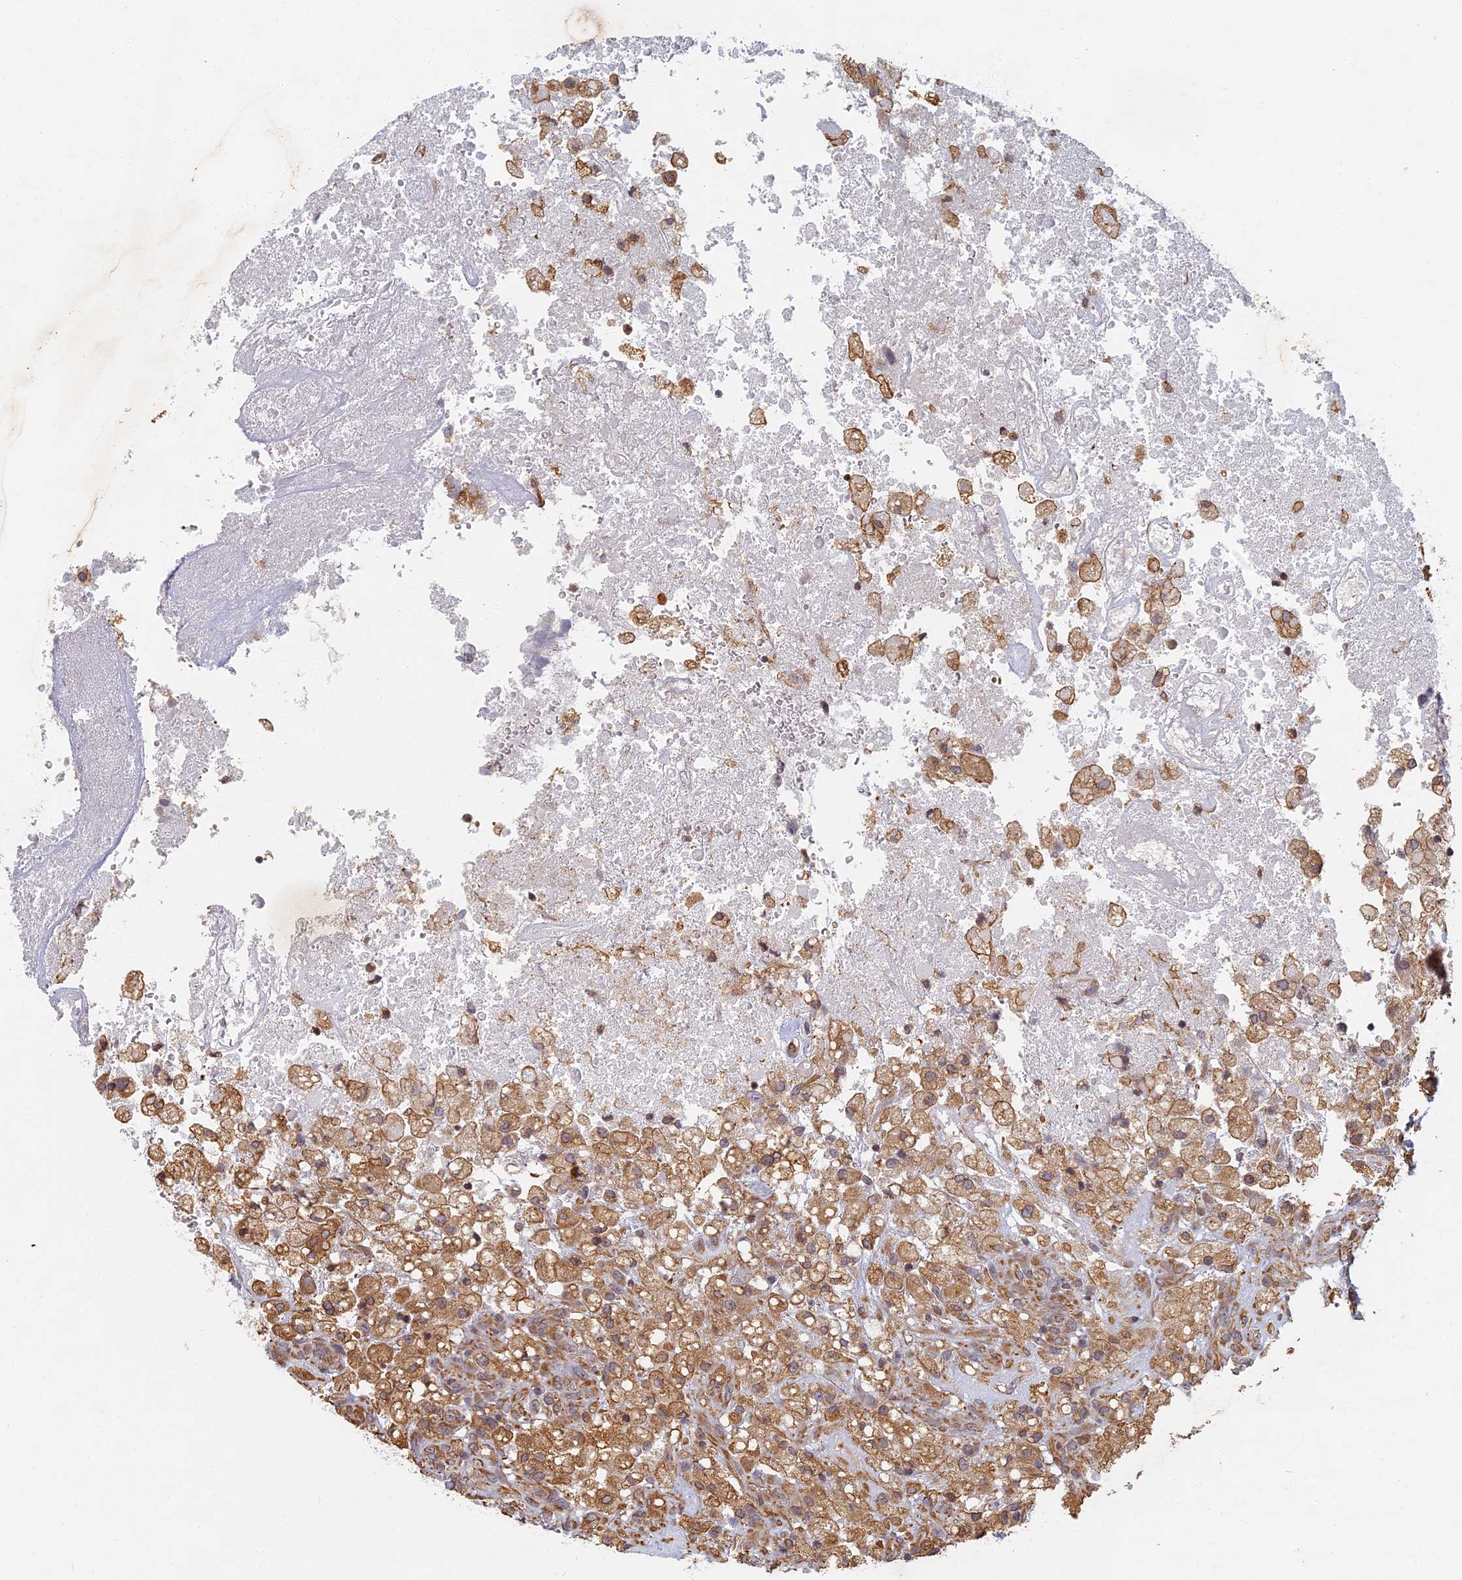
{"staining": {"intensity": "moderate", "quantity": ">75%", "location": "cytoplasmic/membranous"}, "tissue": "glioma", "cell_type": "Tumor cells", "image_type": "cancer", "snomed": [{"axis": "morphology", "description": "Glioma, malignant, High grade"}, {"axis": "topography", "description": "Brain"}], "caption": "IHC (DAB) staining of human glioma demonstrates moderate cytoplasmic/membranous protein staining in approximately >75% of tumor cells.", "gene": "ABCB10", "patient": {"sex": "male", "age": 76}}